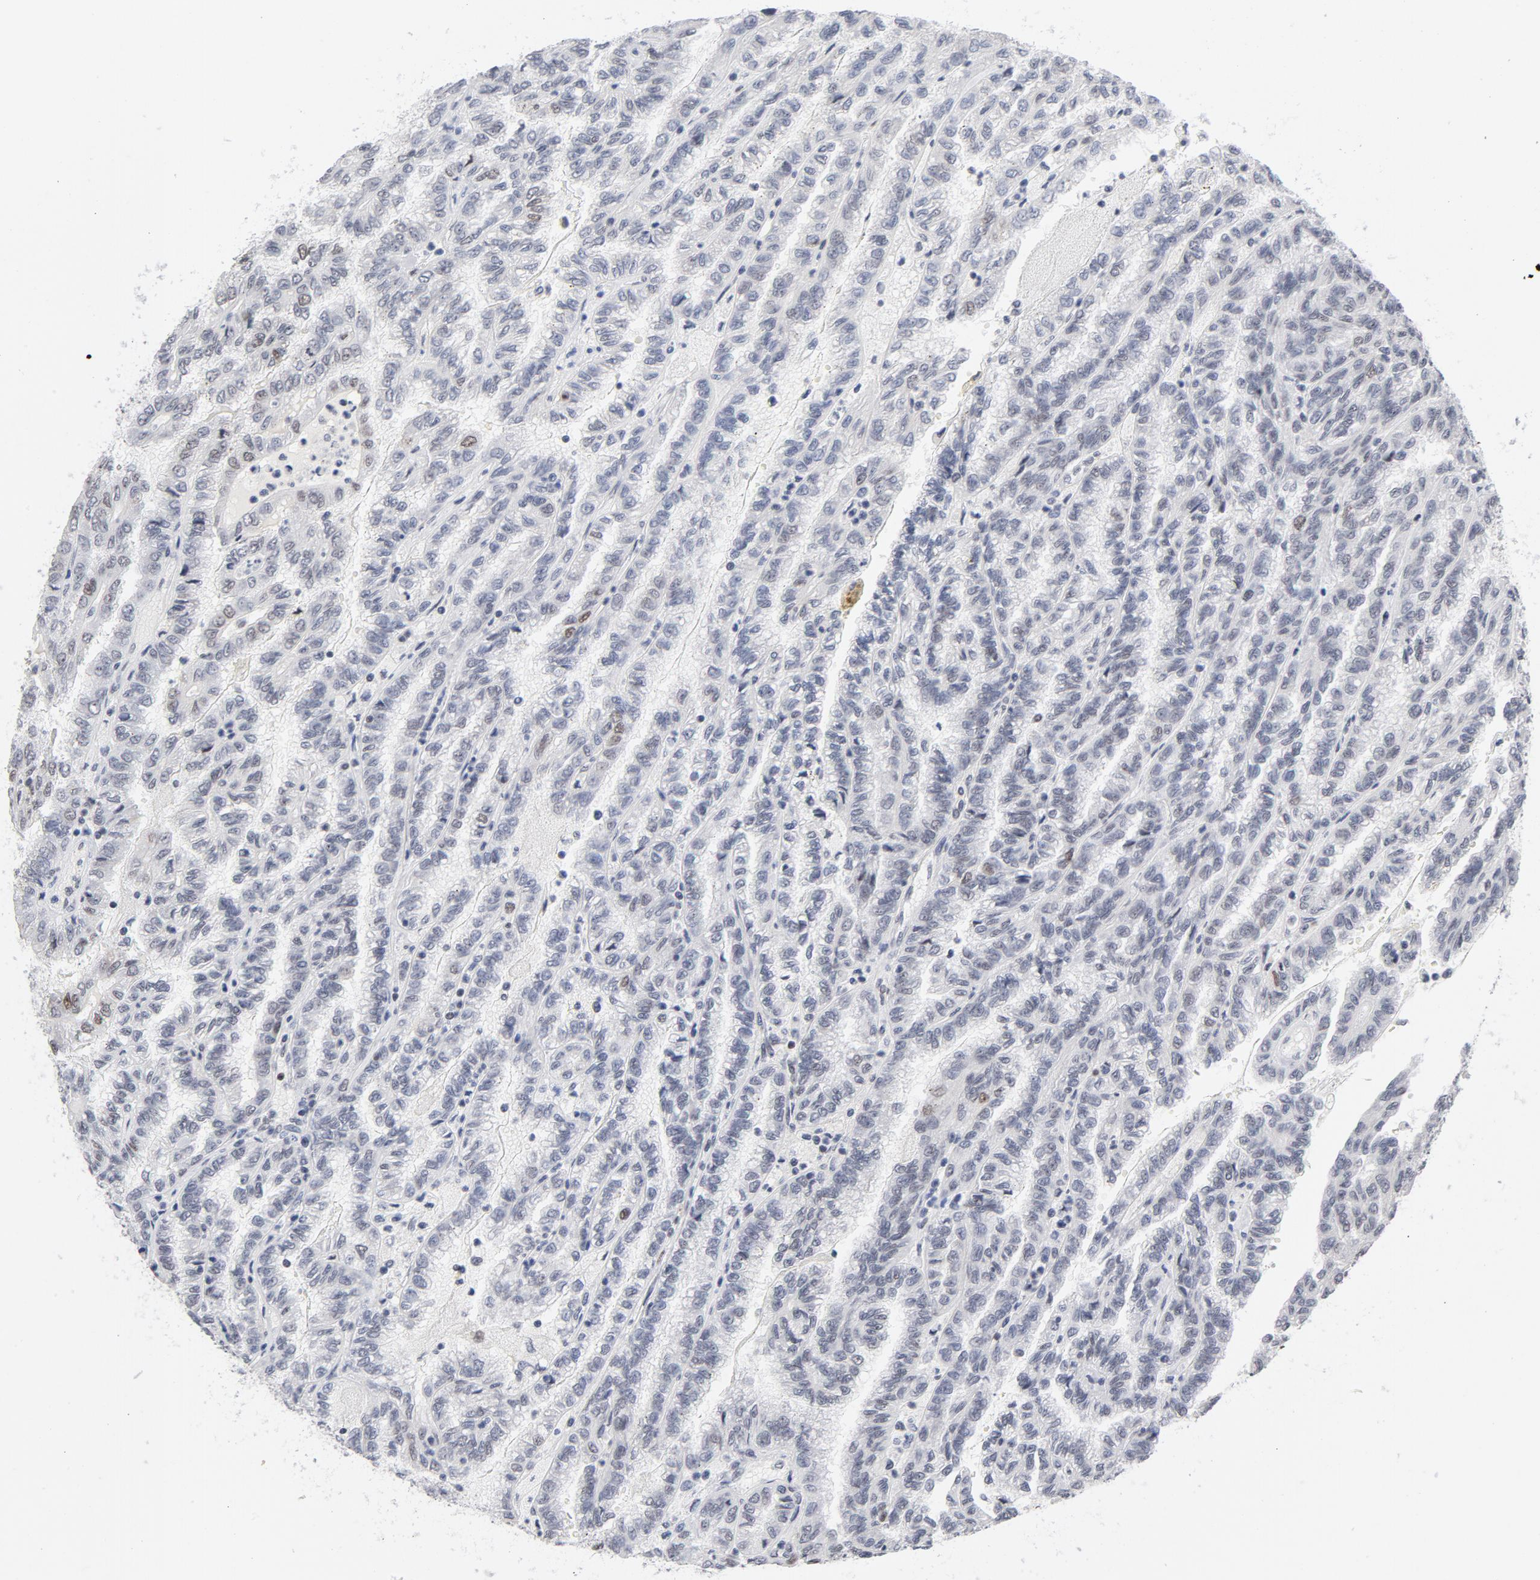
{"staining": {"intensity": "negative", "quantity": "none", "location": "none"}, "tissue": "renal cancer", "cell_type": "Tumor cells", "image_type": "cancer", "snomed": [{"axis": "morphology", "description": "Inflammation, NOS"}, {"axis": "morphology", "description": "Adenocarcinoma, NOS"}, {"axis": "topography", "description": "Kidney"}], "caption": "An image of renal cancer stained for a protein displays no brown staining in tumor cells. (DAB IHC, high magnification).", "gene": "RFC4", "patient": {"sex": "male", "age": 68}}